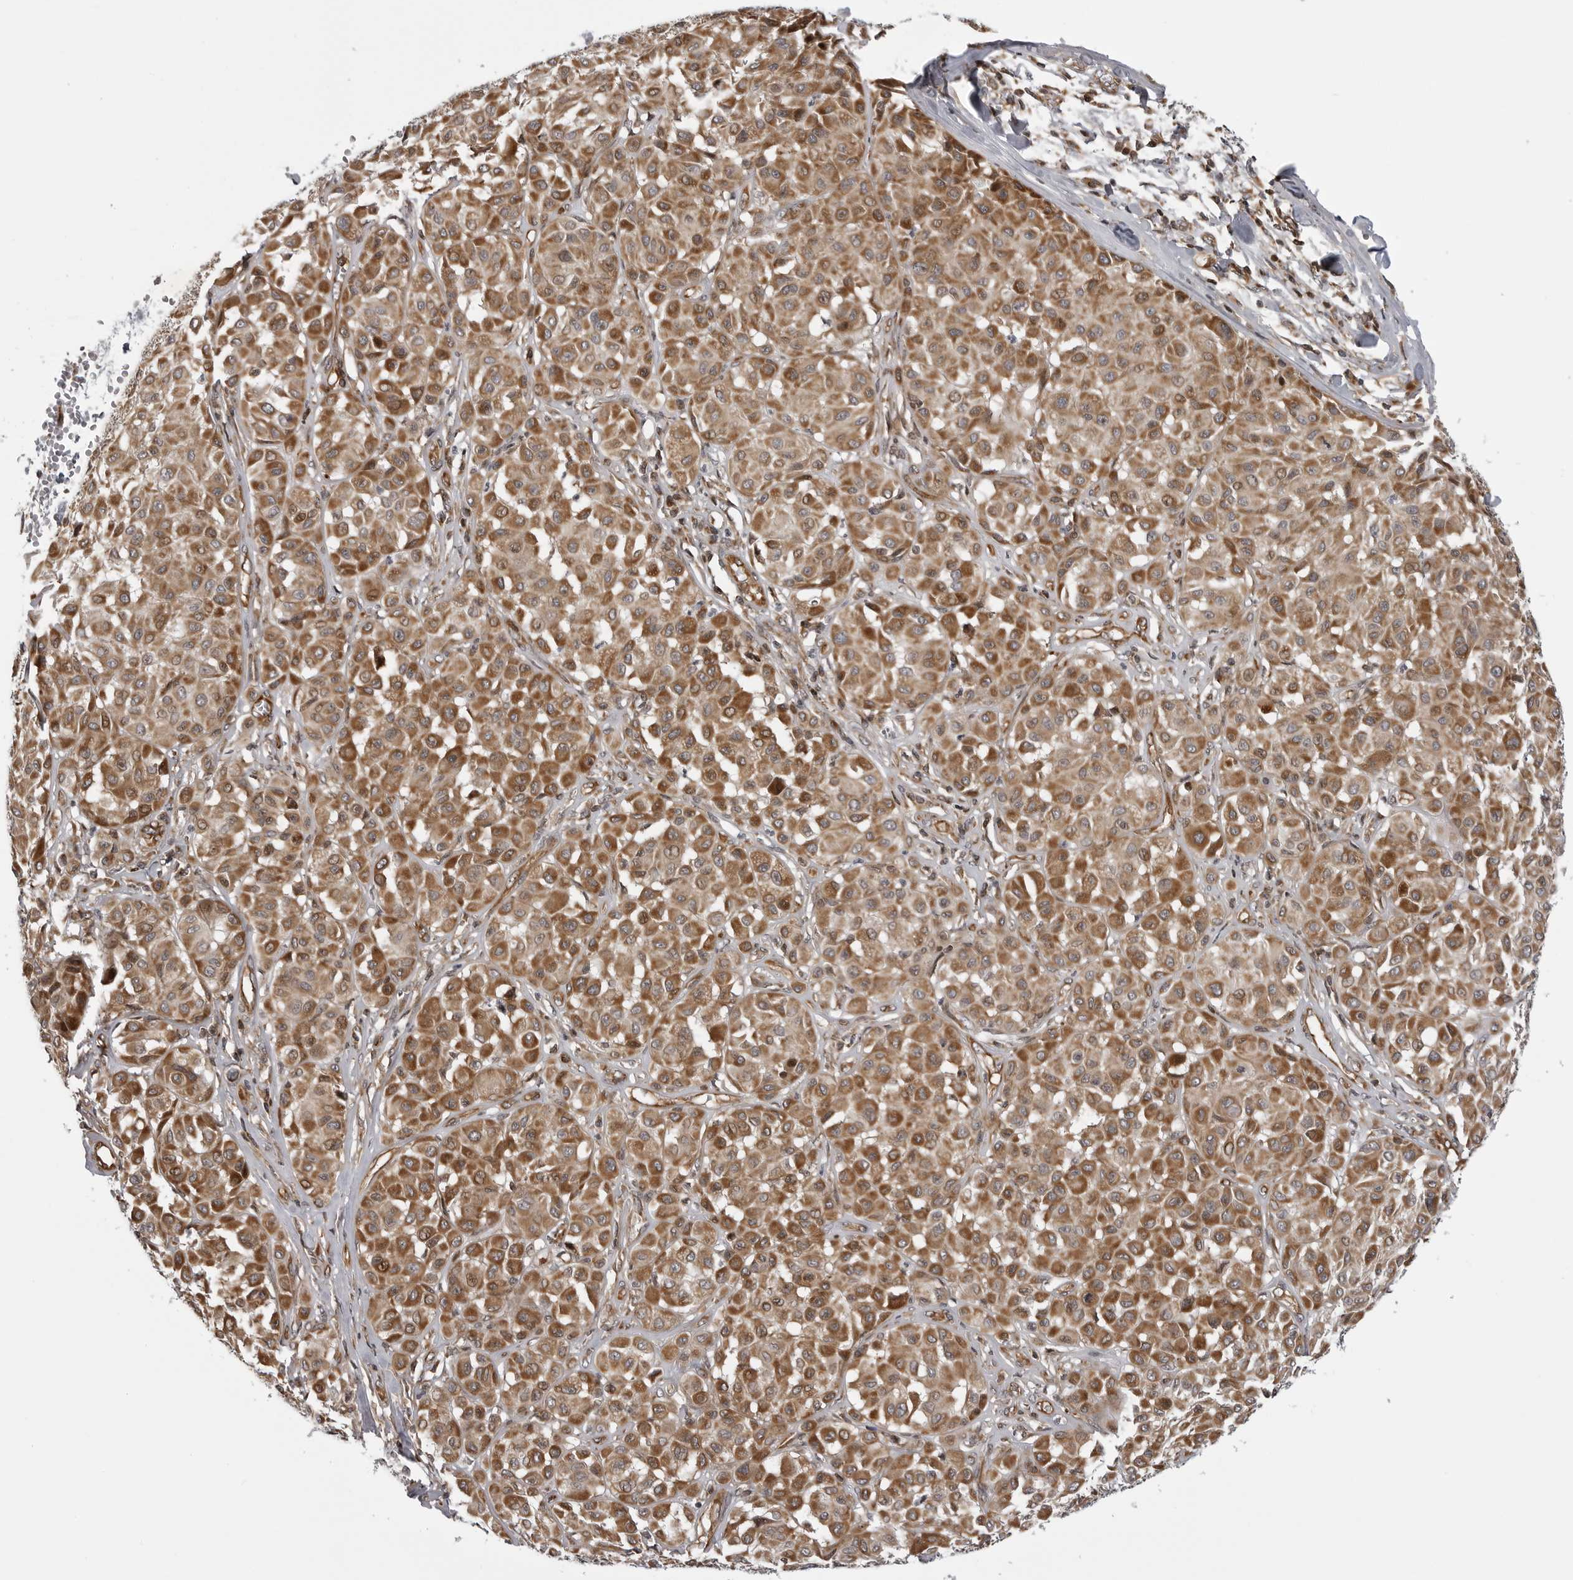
{"staining": {"intensity": "moderate", "quantity": ">75%", "location": "cytoplasmic/membranous"}, "tissue": "melanoma", "cell_type": "Tumor cells", "image_type": "cancer", "snomed": [{"axis": "morphology", "description": "Malignant melanoma, Metastatic site"}, {"axis": "topography", "description": "Soft tissue"}], "caption": "Immunohistochemistry staining of malignant melanoma (metastatic site), which reveals medium levels of moderate cytoplasmic/membranous expression in approximately >75% of tumor cells indicating moderate cytoplasmic/membranous protein expression. The staining was performed using DAB (brown) for protein detection and nuclei were counterstained in hematoxylin (blue).", "gene": "ABL1", "patient": {"sex": "male", "age": 41}}